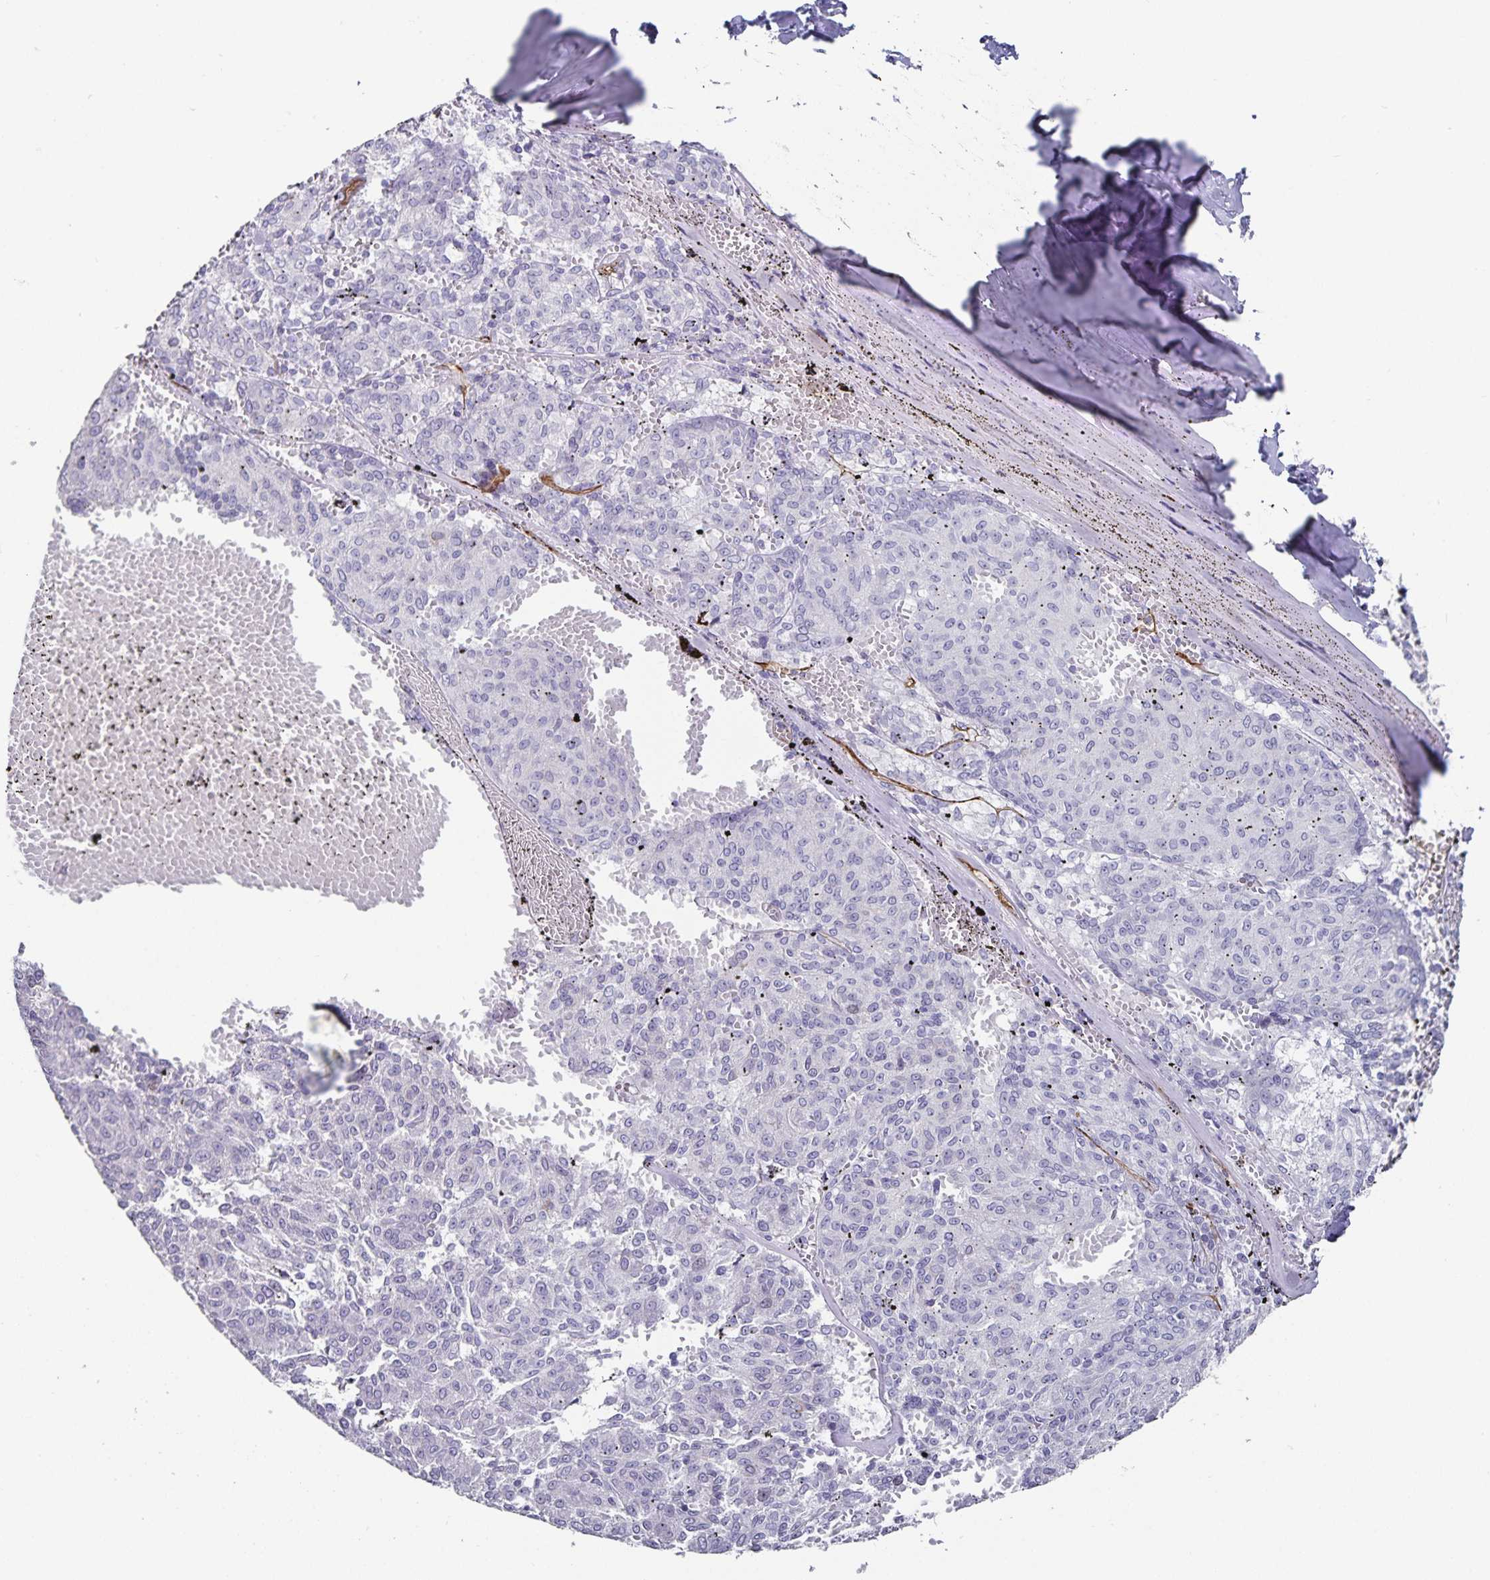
{"staining": {"intensity": "negative", "quantity": "none", "location": "none"}, "tissue": "melanoma", "cell_type": "Tumor cells", "image_type": "cancer", "snomed": [{"axis": "morphology", "description": "Malignant melanoma, NOS"}, {"axis": "topography", "description": "Skin"}], "caption": "Immunohistochemistry (IHC) of melanoma demonstrates no staining in tumor cells.", "gene": "PODXL", "patient": {"sex": "female", "age": 72}}